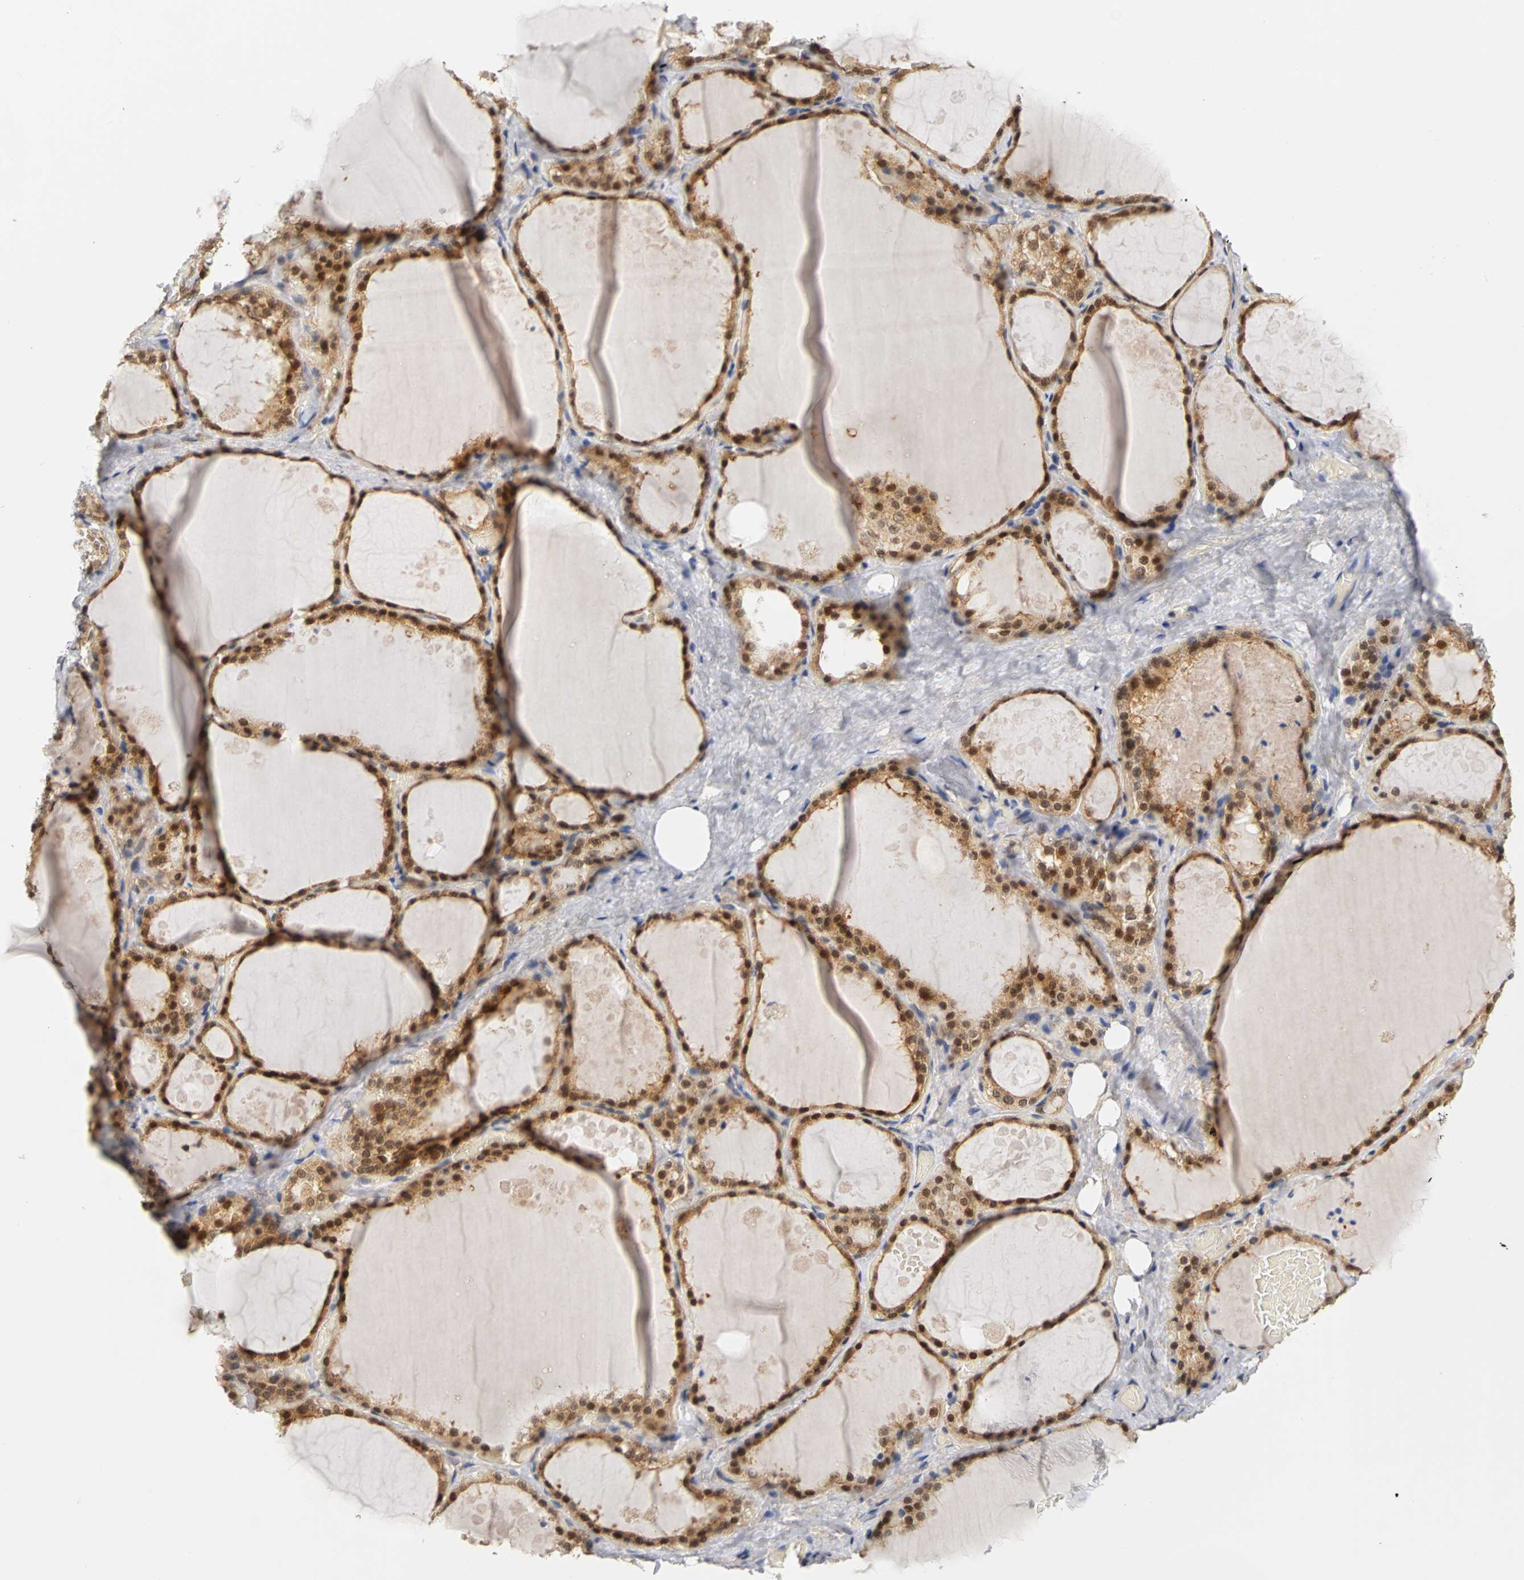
{"staining": {"intensity": "strong", "quantity": ">75%", "location": "cytoplasmic/membranous,nuclear"}, "tissue": "thyroid gland", "cell_type": "Glandular cells", "image_type": "normal", "snomed": [{"axis": "morphology", "description": "Normal tissue, NOS"}, {"axis": "topography", "description": "Thyroid gland"}], "caption": "Immunohistochemical staining of benign thyroid gland exhibits >75% levels of strong cytoplasmic/membranous,nuclear protein positivity in approximately >75% of glandular cells. (DAB IHC, brown staining for protein, blue staining for nuclei).", "gene": "UBE2M", "patient": {"sex": "male", "age": 61}}